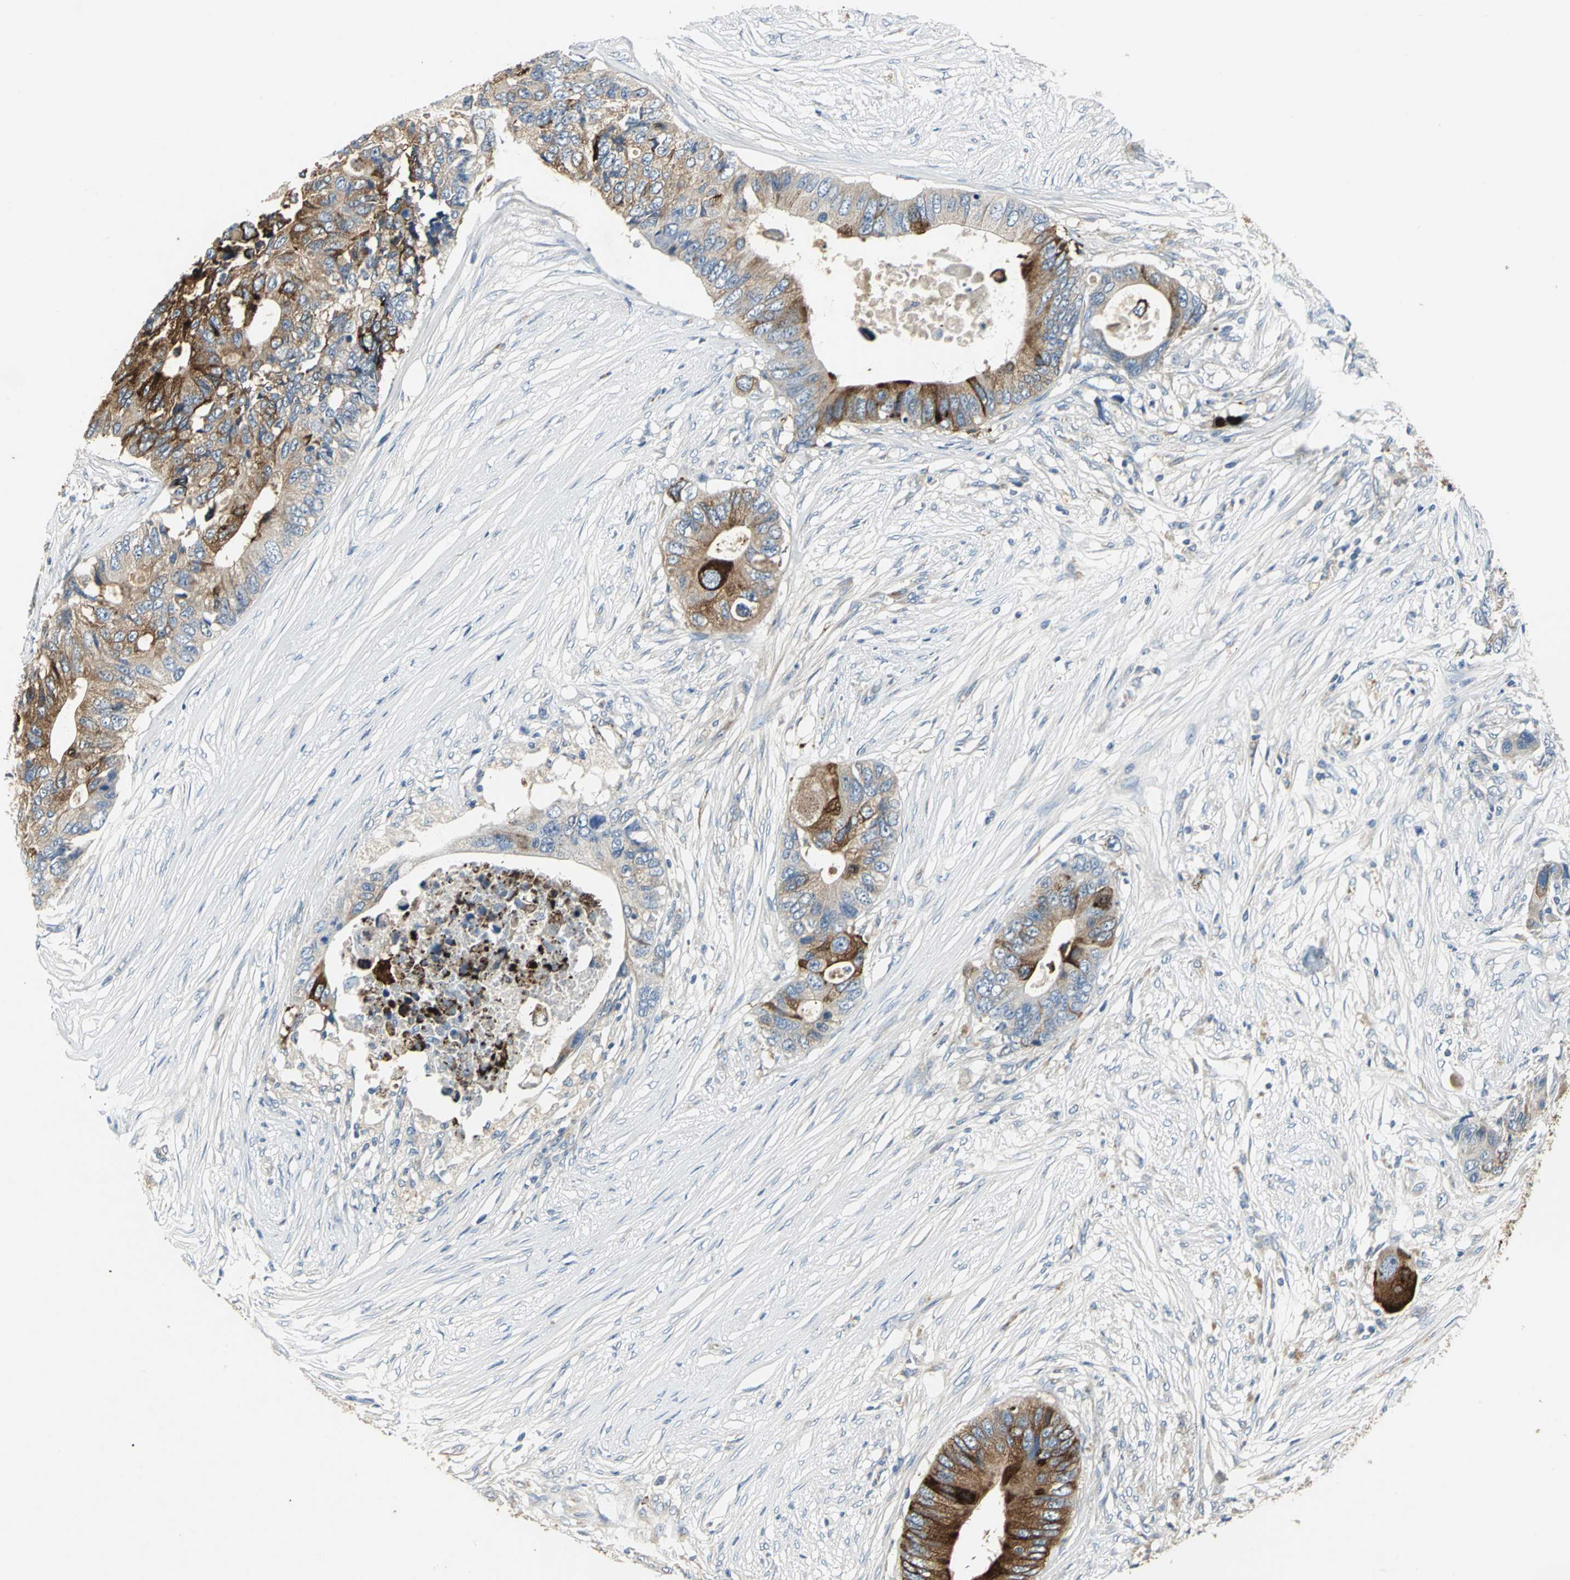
{"staining": {"intensity": "strong", "quantity": "25%-75%", "location": "cytoplasmic/membranous"}, "tissue": "colorectal cancer", "cell_type": "Tumor cells", "image_type": "cancer", "snomed": [{"axis": "morphology", "description": "Adenocarcinoma, NOS"}, {"axis": "topography", "description": "Colon"}], "caption": "This image reveals colorectal cancer (adenocarcinoma) stained with IHC to label a protein in brown. The cytoplasmic/membranous of tumor cells show strong positivity for the protein. Nuclei are counter-stained blue.", "gene": "B3GNT2", "patient": {"sex": "male", "age": 71}}